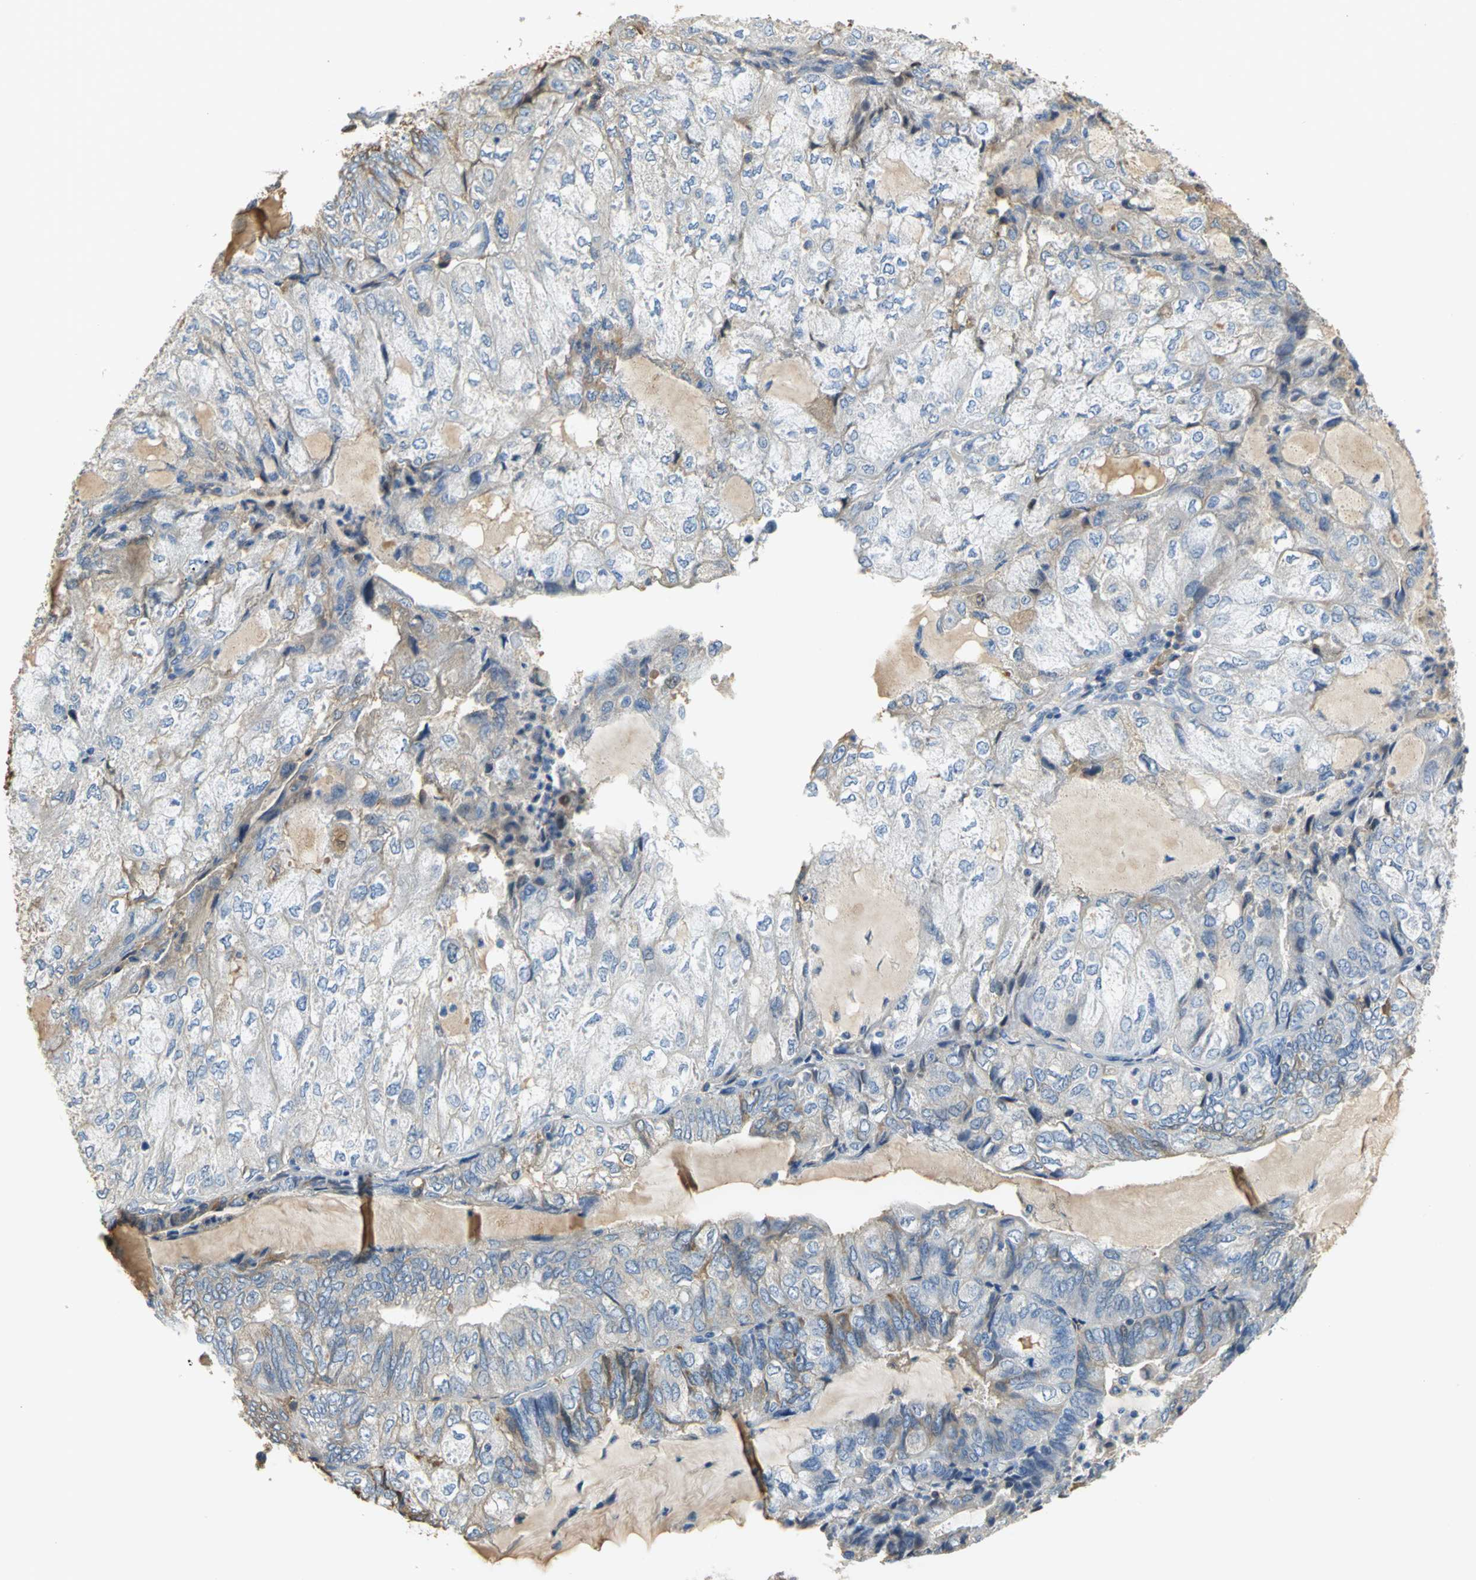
{"staining": {"intensity": "moderate", "quantity": "<25%", "location": "cytoplasmic/membranous"}, "tissue": "endometrial cancer", "cell_type": "Tumor cells", "image_type": "cancer", "snomed": [{"axis": "morphology", "description": "Adenocarcinoma, NOS"}, {"axis": "topography", "description": "Endometrium"}], "caption": "Human endometrial adenocarcinoma stained for a protein (brown) exhibits moderate cytoplasmic/membranous positive expression in about <25% of tumor cells.", "gene": "GYG2", "patient": {"sex": "female", "age": 81}}